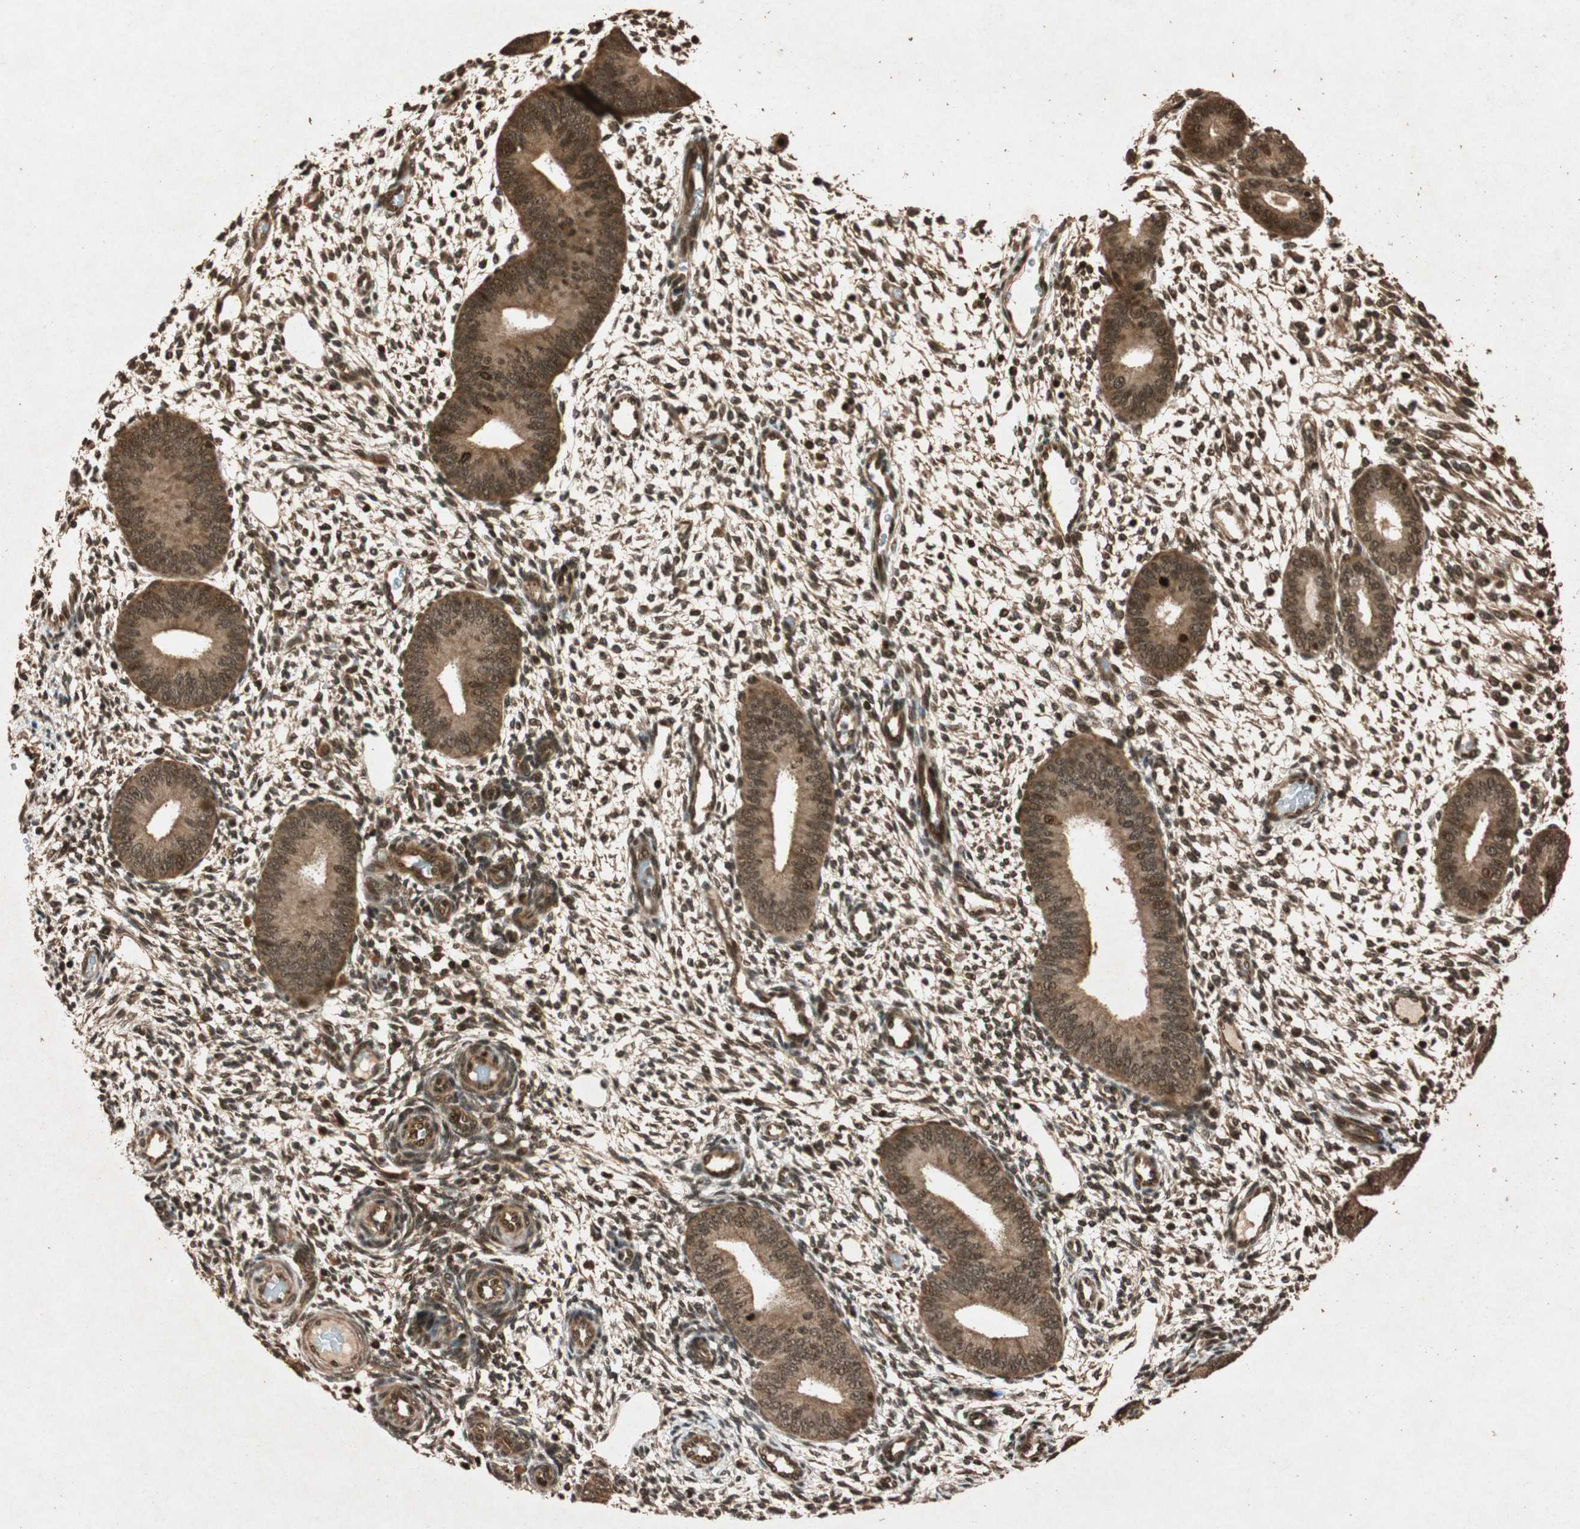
{"staining": {"intensity": "moderate", "quantity": ">75%", "location": "nuclear"}, "tissue": "endometrium", "cell_type": "Cells in endometrial stroma", "image_type": "normal", "snomed": [{"axis": "morphology", "description": "Normal tissue, NOS"}, {"axis": "topography", "description": "Endometrium"}], "caption": "This is a photomicrograph of IHC staining of normal endometrium, which shows moderate positivity in the nuclear of cells in endometrial stroma.", "gene": "ALKBH5", "patient": {"sex": "female", "age": 42}}